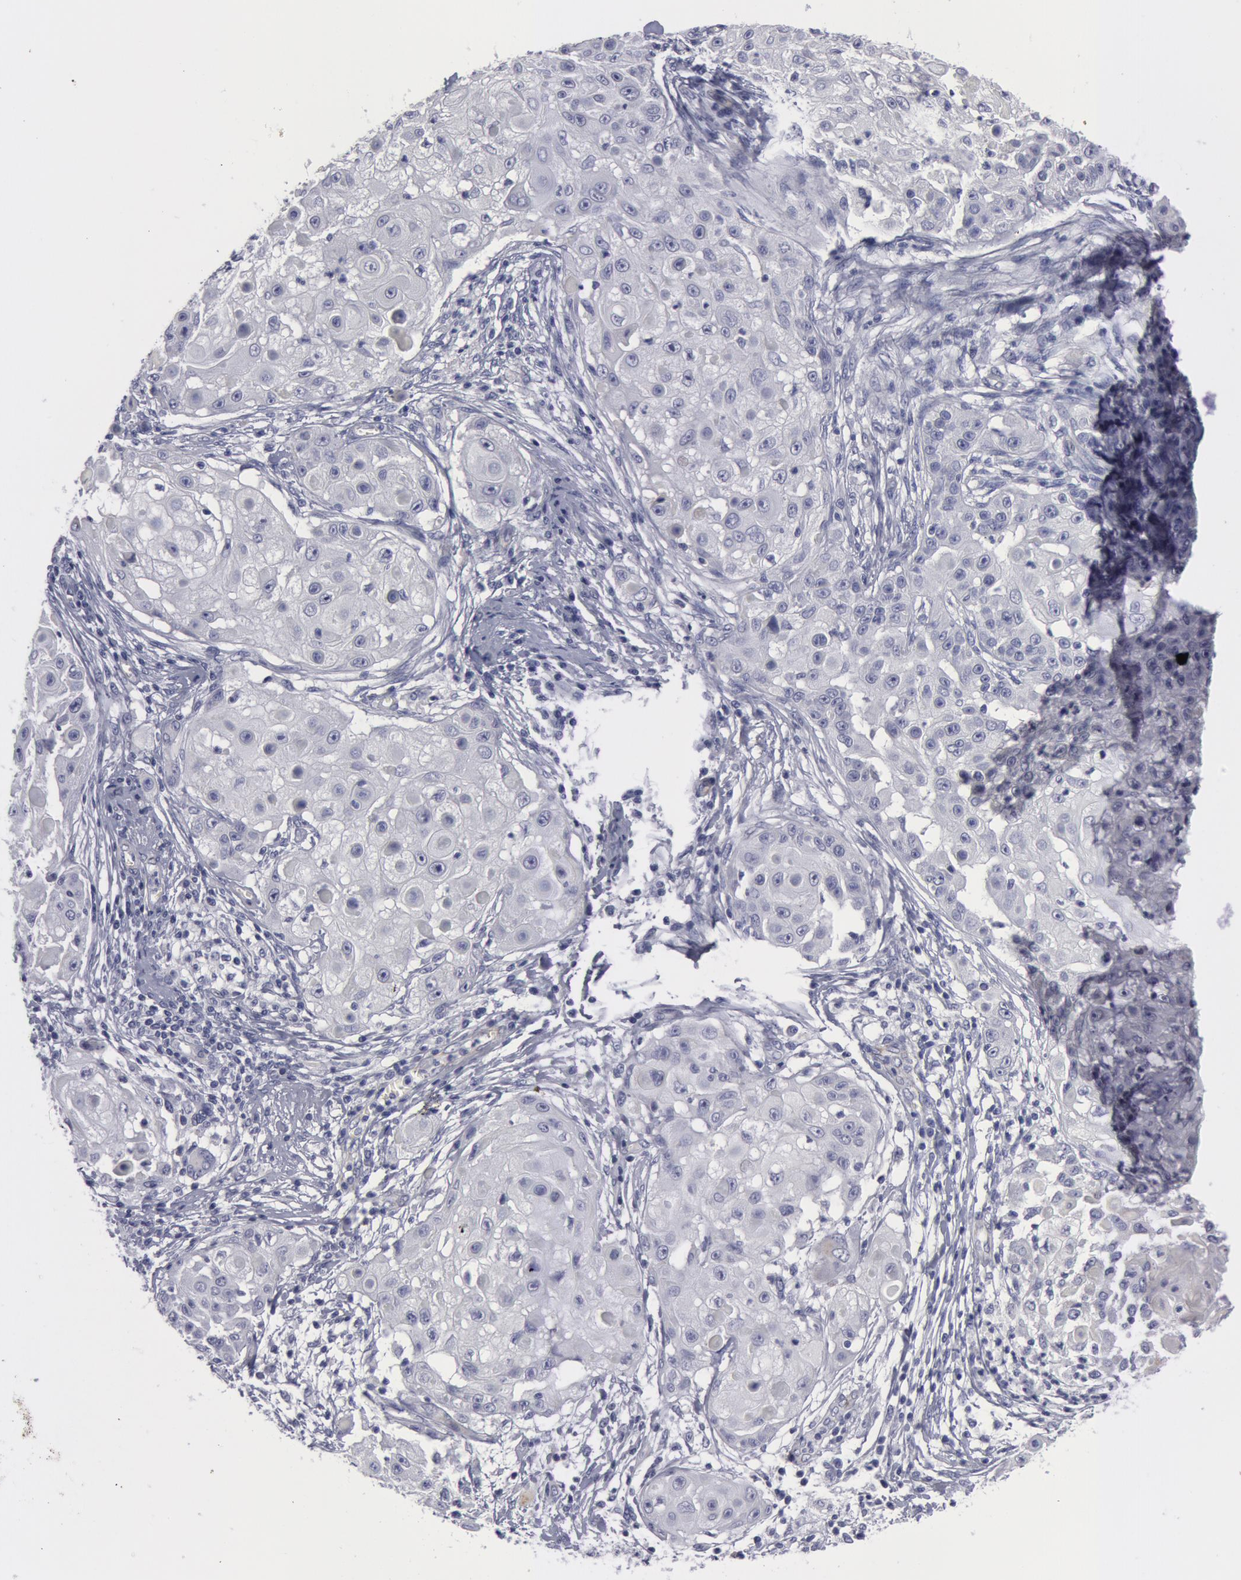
{"staining": {"intensity": "negative", "quantity": "none", "location": "none"}, "tissue": "skin cancer", "cell_type": "Tumor cells", "image_type": "cancer", "snomed": [{"axis": "morphology", "description": "Squamous cell carcinoma, NOS"}, {"axis": "topography", "description": "Skin"}], "caption": "This is a histopathology image of immunohistochemistry (IHC) staining of squamous cell carcinoma (skin), which shows no expression in tumor cells.", "gene": "SMC1B", "patient": {"sex": "female", "age": 57}}